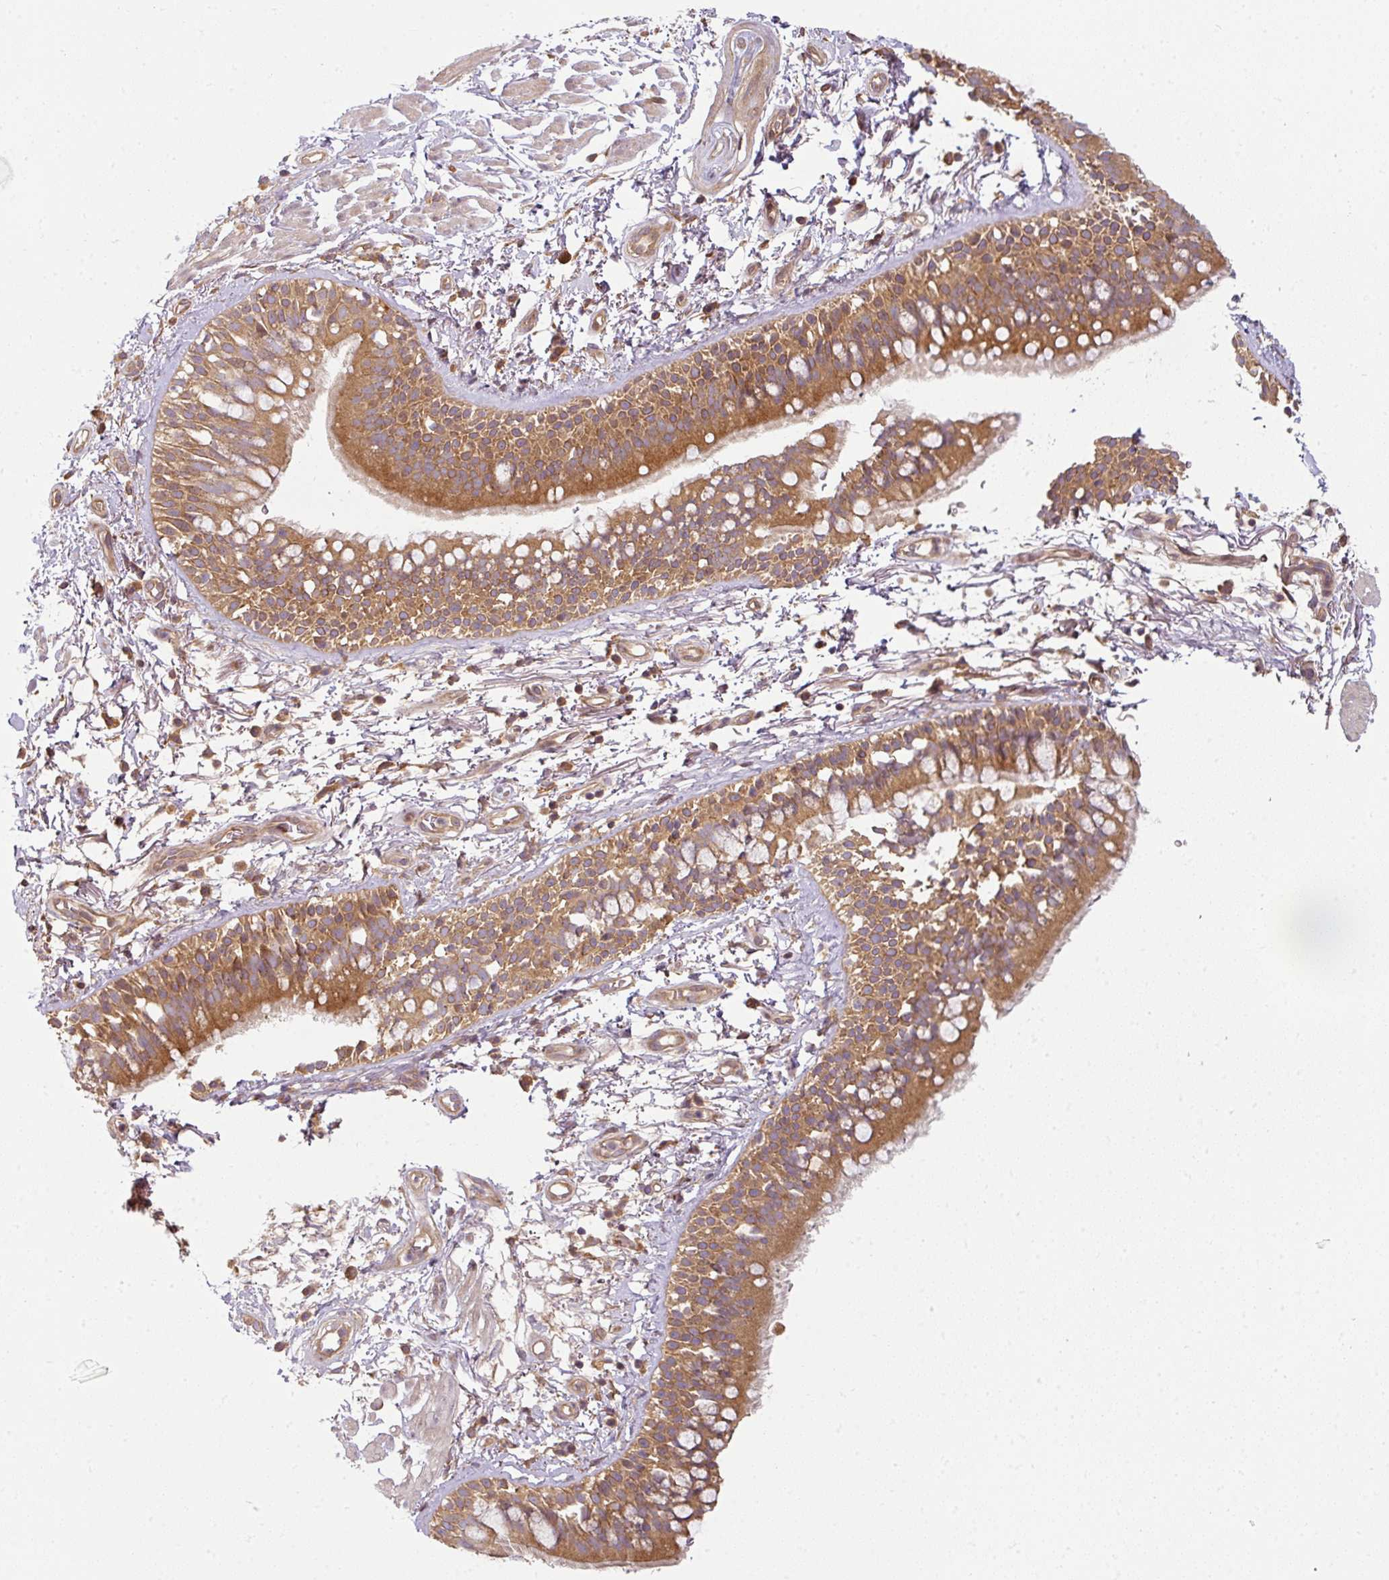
{"staining": {"intensity": "moderate", "quantity": ">75%", "location": "cytoplasmic/membranous"}, "tissue": "bronchus", "cell_type": "Respiratory epithelial cells", "image_type": "normal", "snomed": [{"axis": "morphology", "description": "Normal tissue, NOS"}, {"axis": "morphology", "description": "Squamous cell carcinoma, NOS"}, {"axis": "topography", "description": "Bronchus"}, {"axis": "topography", "description": "Lung"}], "caption": "DAB (3,3'-diaminobenzidine) immunohistochemical staining of unremarkable bronchus exhibits moderate cytoplasmic/membranous protein positivity in approximately >75% of respiratory epithelial cells. (Stains: DAB (3,3'-diaminobenzidine) in brown, nuclei in blue, Microscopy: brightfield microscopy at high magnification).", "gene": "RNF31", "patient": {"sex": "female", "age": 70}}